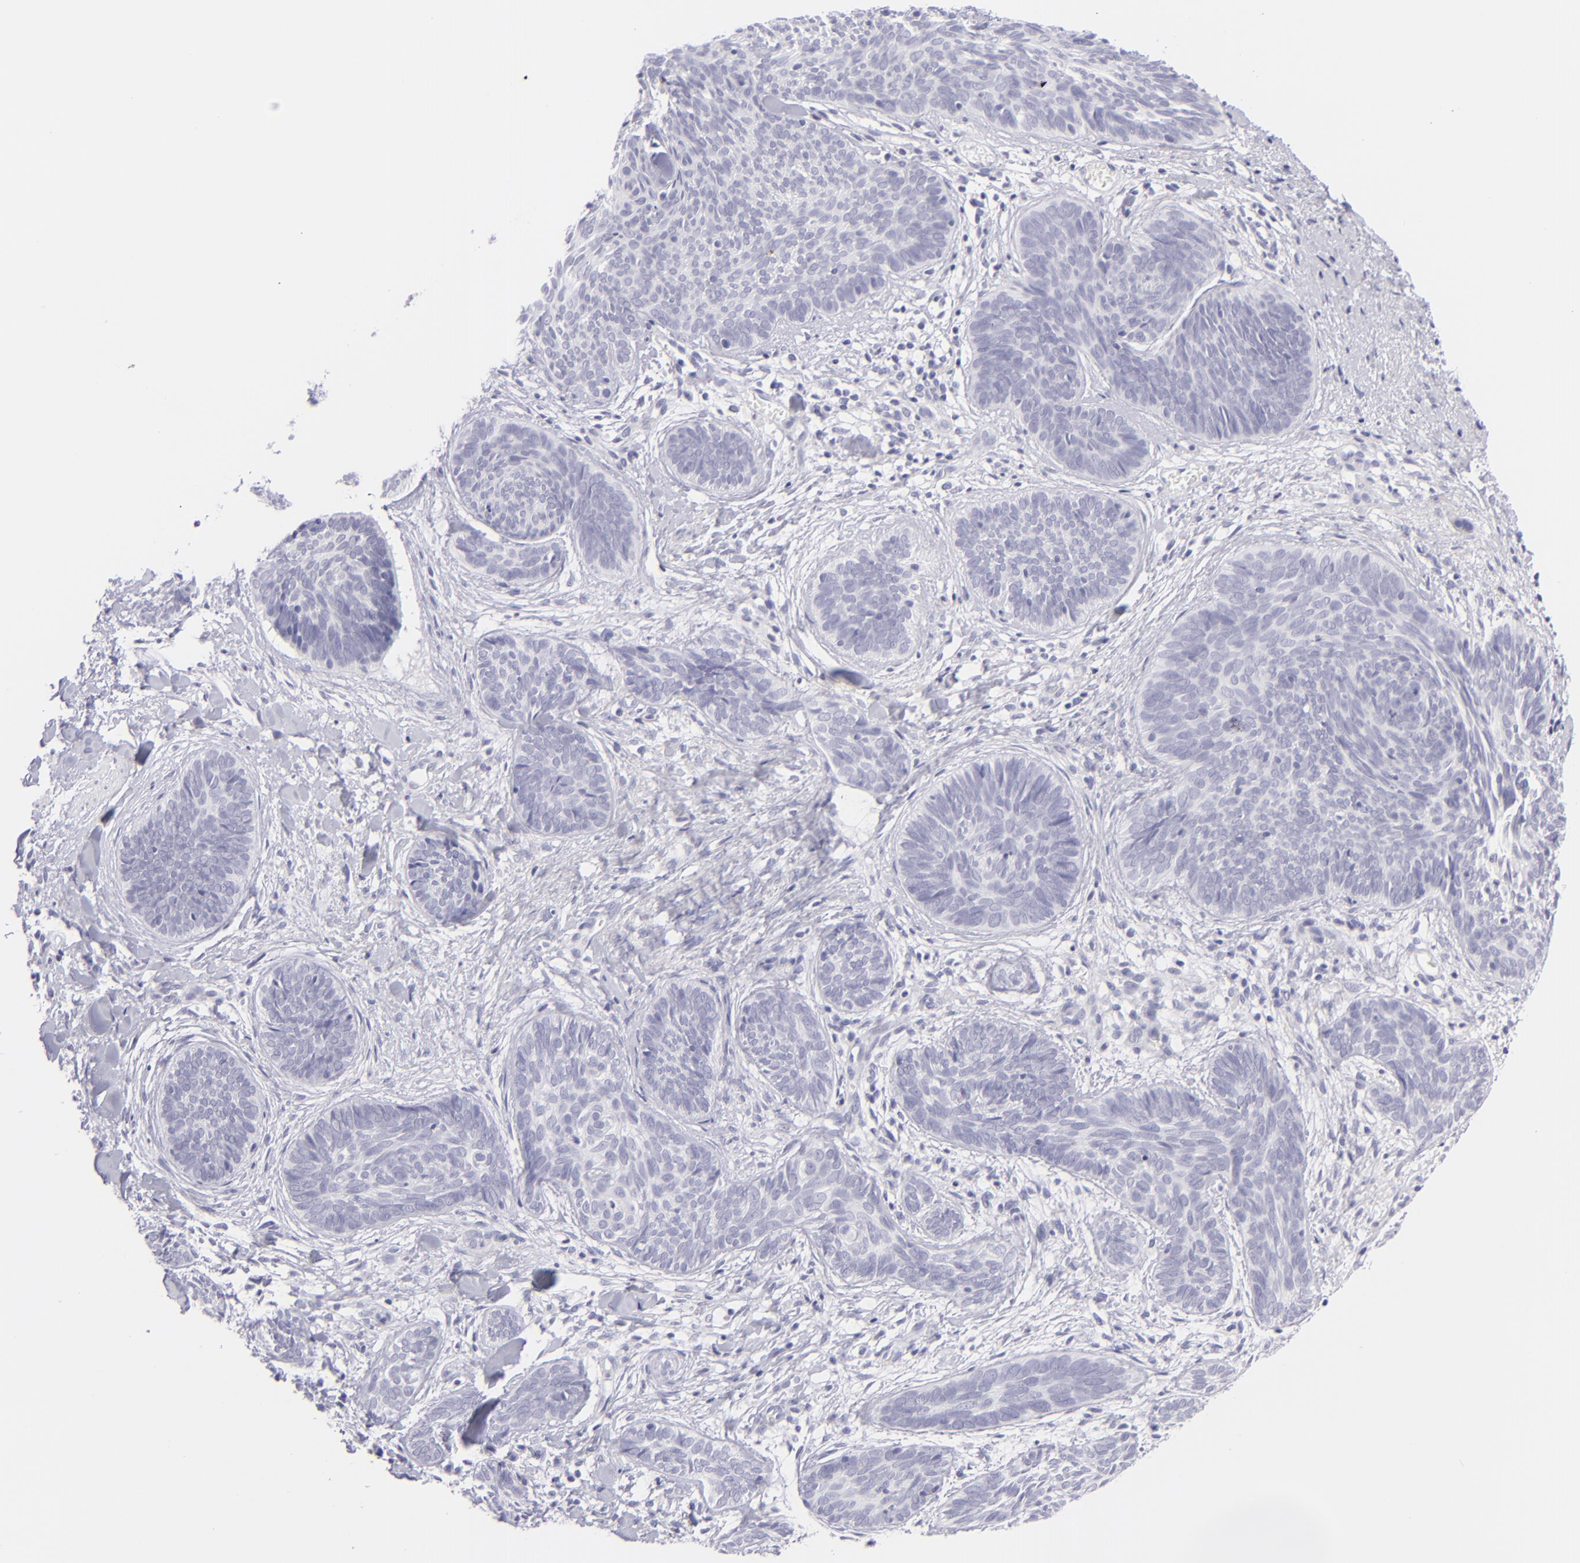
{"staining": {"intensity": "negative", "quantity": "none", "location": "none"}, "tissue": "skin cancer", "cell_type": "Tumor cells", "image_type": "cancer", "snomed": [{"axis": "morphology", "description": "Basal cell carcinoma"}, {"axis": "topography", "description": "Skin"}], "caption": "The image reveals no significant positivity in tumor cells of skin cancer.", "gene": "FCER2", "patient": {"sex": "female", "age": 81}}